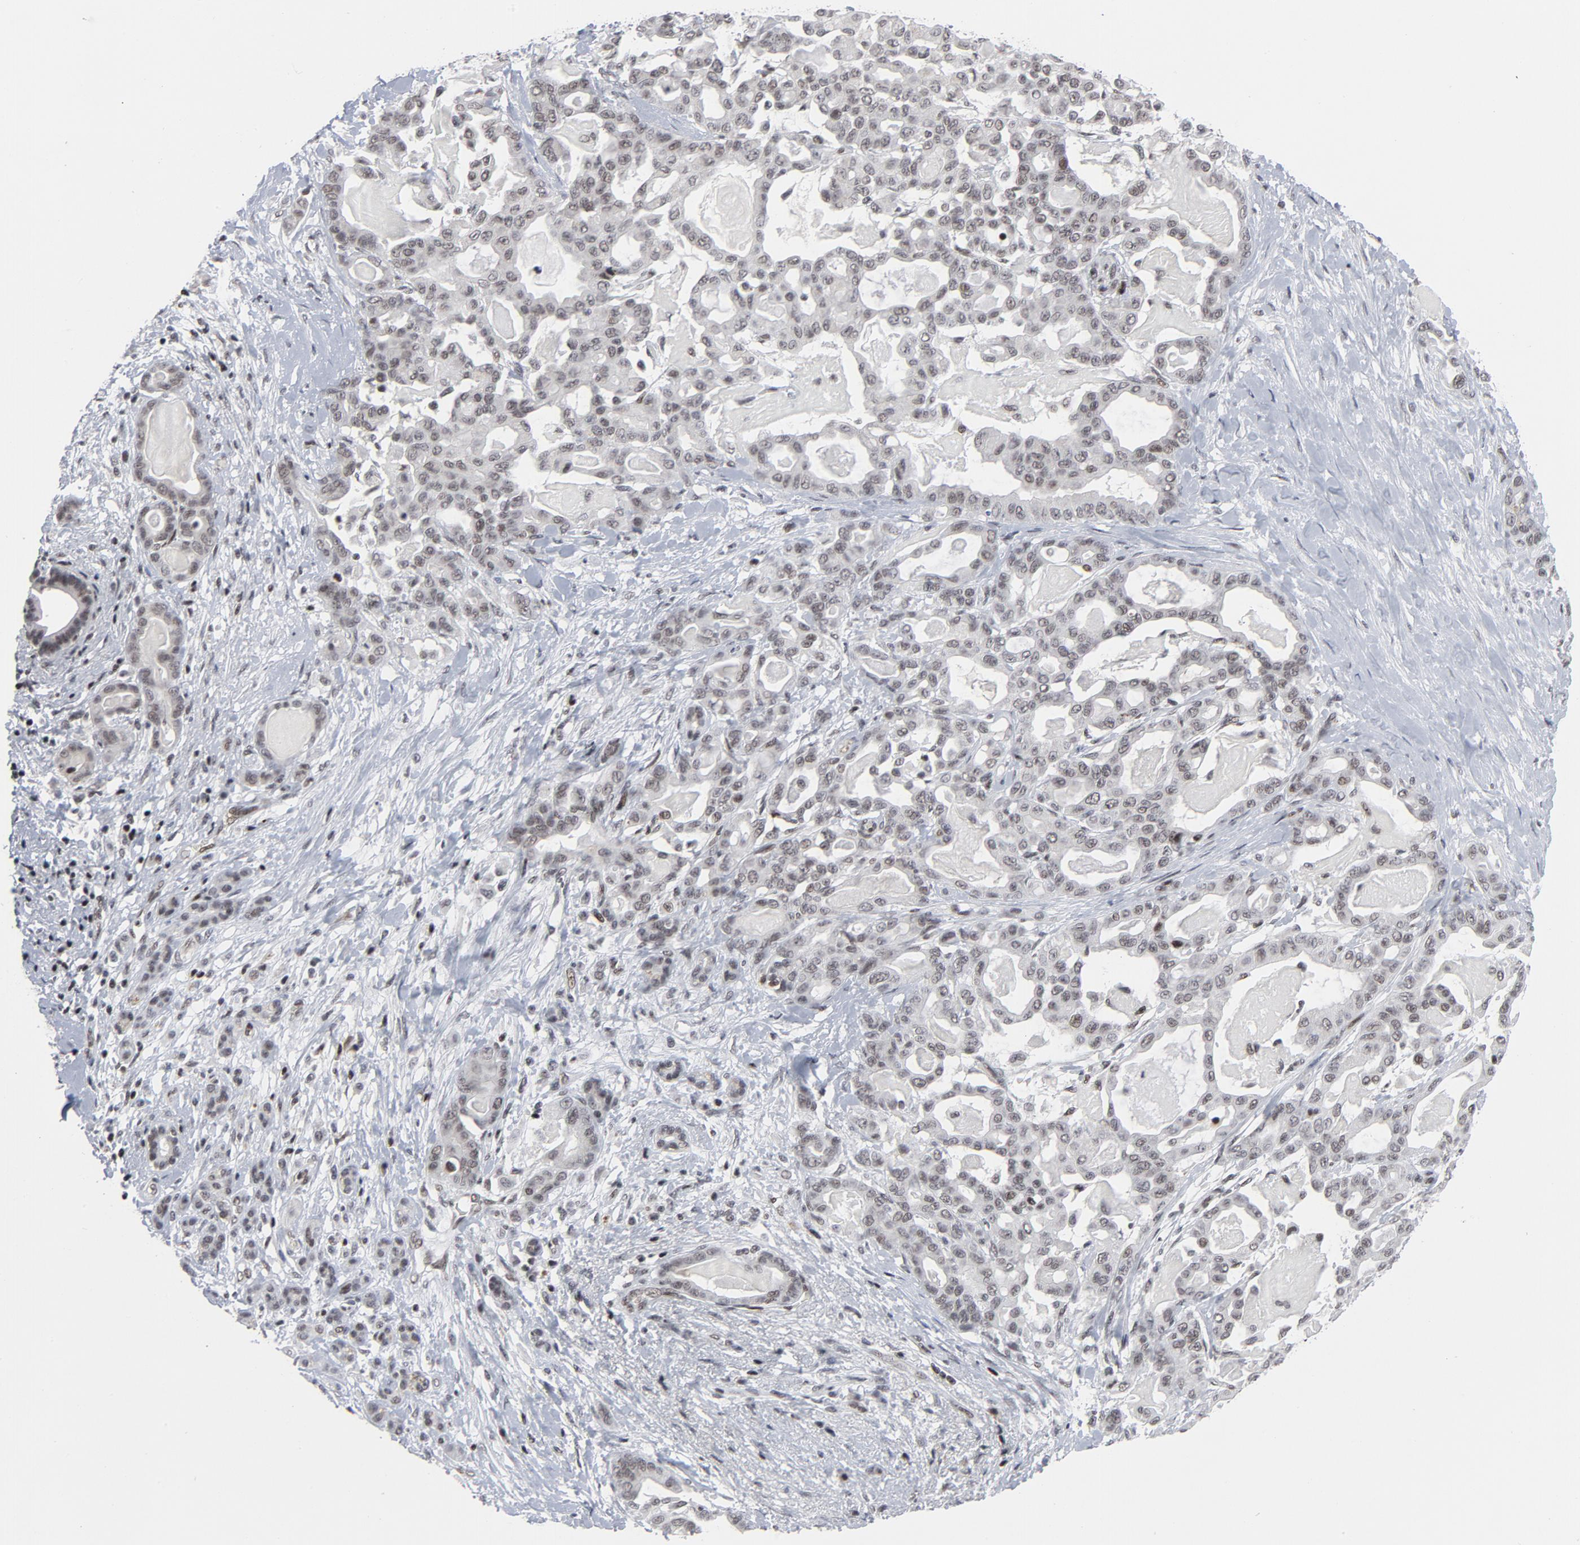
{"staining": {"intensity": "weak", "quantity": ">75%", "location": "nuclear"}, "tissue": "pancreatic cancer", "cell_type": "Tumor cells", "image_type": "cancer", "snomed": [{"axis": "morphology", "description": "Adenocarcinoma, NOS"}, {"axis": "topography", "description": "Pancreas"}], "caption": "High-power microscopy captured an IHC micrograph of pancreatic adenocarcinoma, revealing weak nuclear expression in approximately >75% of tumor cells.", "gene": "GABPA", "patient": {"sex": "male", "age": 63}}